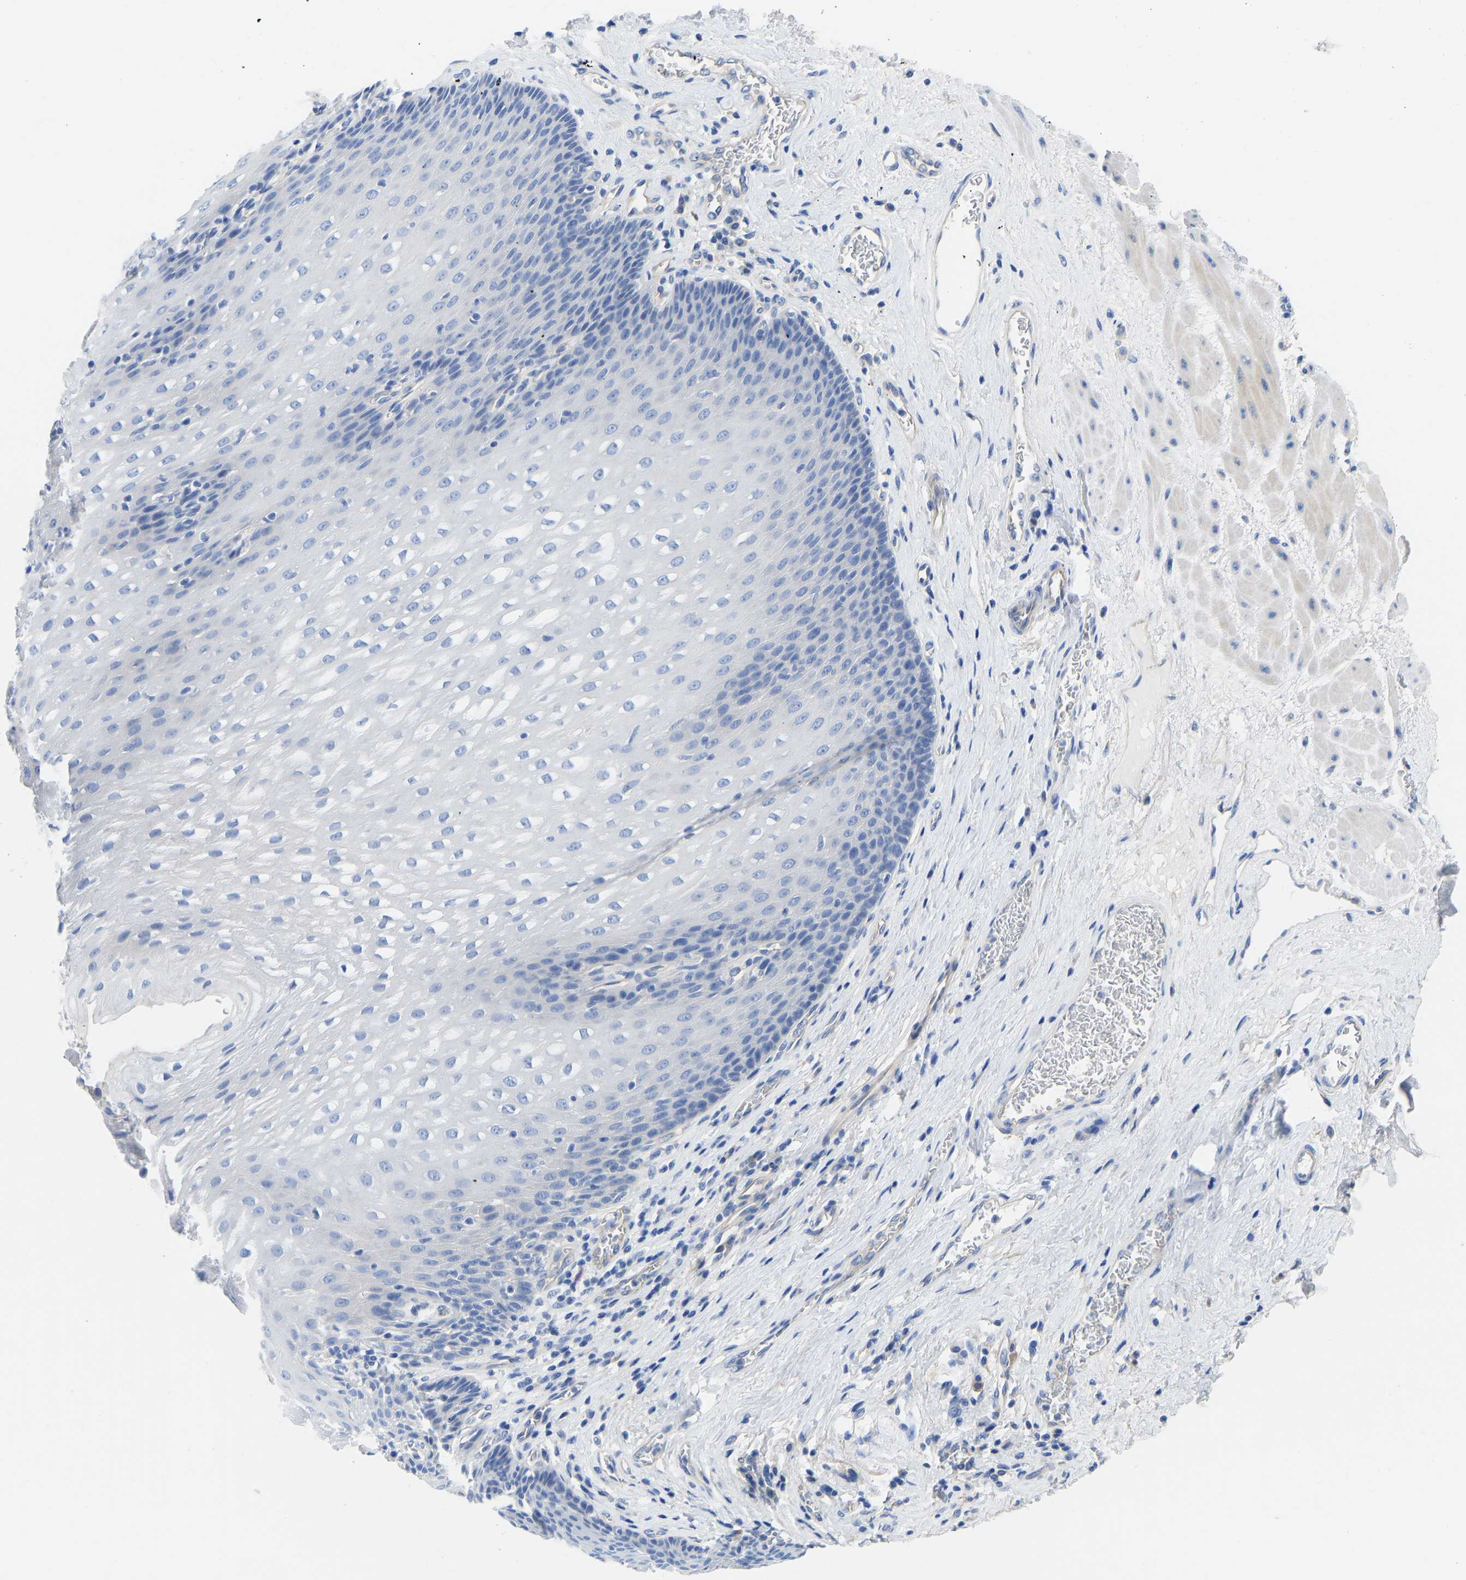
{"staining": {"intensity": "negative", "quantity": "none", "location": "none"}, "tissue": "esophagus", "cell_type": "Squamous epithelial cells", "image_type": "normal", "snomed": [{"axis": "morphology", "description": "Normal tissue, NOS"}, {"axis": "topography", "description": "Esophagus"}], "caption": "Unremarkable esophagus was stained to show a protein in brown. There is no significant staining in squamous epithelial cells. The staining is performed using DAB (3,3'-diaminobenzidine) brown chromogen with nuclei counter-stained in using hematoxylin.", "gene": "CHAD", "patient": {"sex": "male", "age": 48}}